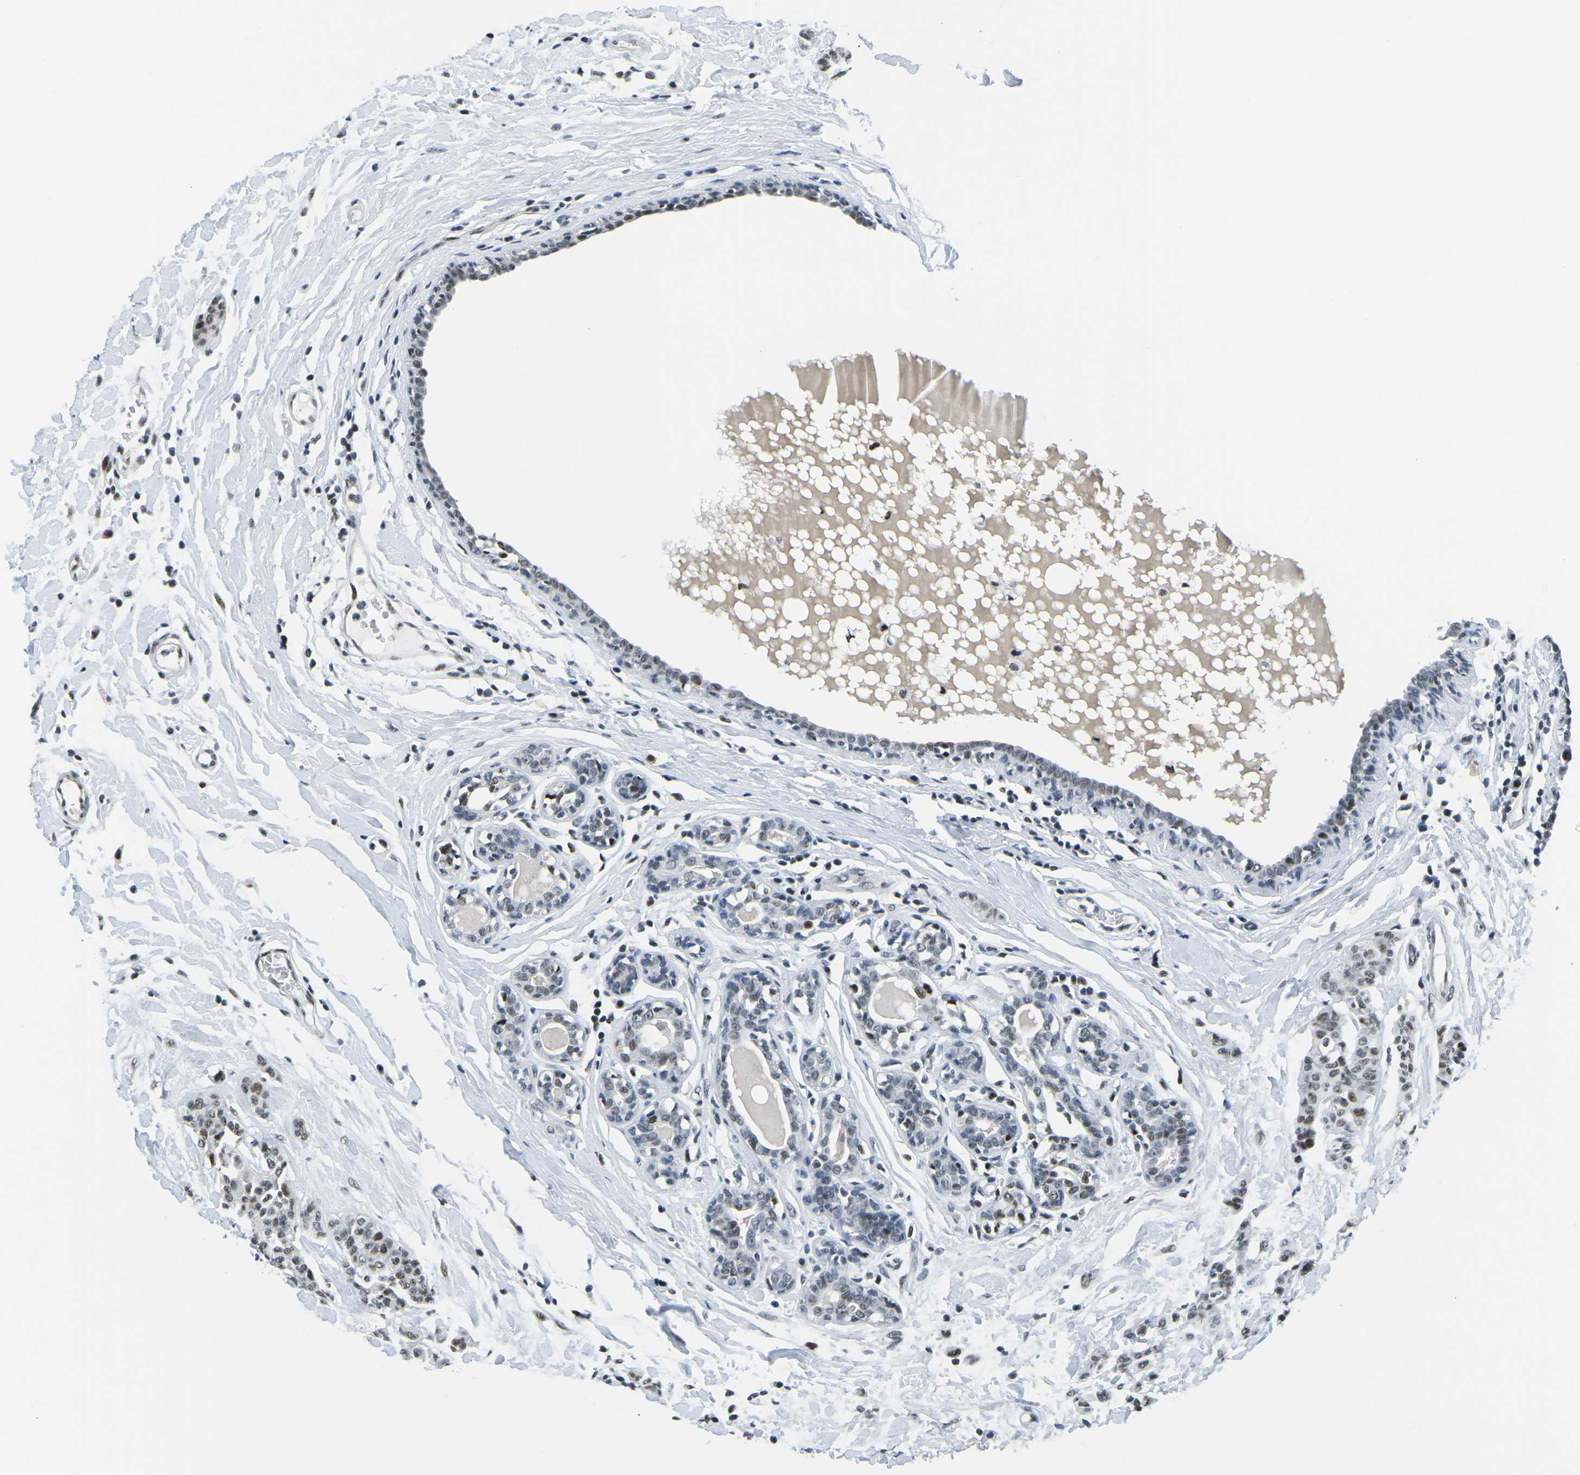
{"staining": {"intensity": "moderate", "quantity": "25%-75%", "location": "nuclear"}, "tissue": "breast cancer", "cell_type": "Tumor cells", "image_type": "cancer", "snomed": [{"axis": "morphology", "description": "Normal tissue, NOS"}, {"axis": "morphology", "description": "Duct carcinoma"}, {"axis": "topography", "description": "Breast"}], "caption": "Intraductal carcinoma (breast) stained with IHC shows moderate nuclear positivity in about 25%-75% of tumor cells.", "gene": "PRPF8", "patient": {"sex": "female", "age": 40}}